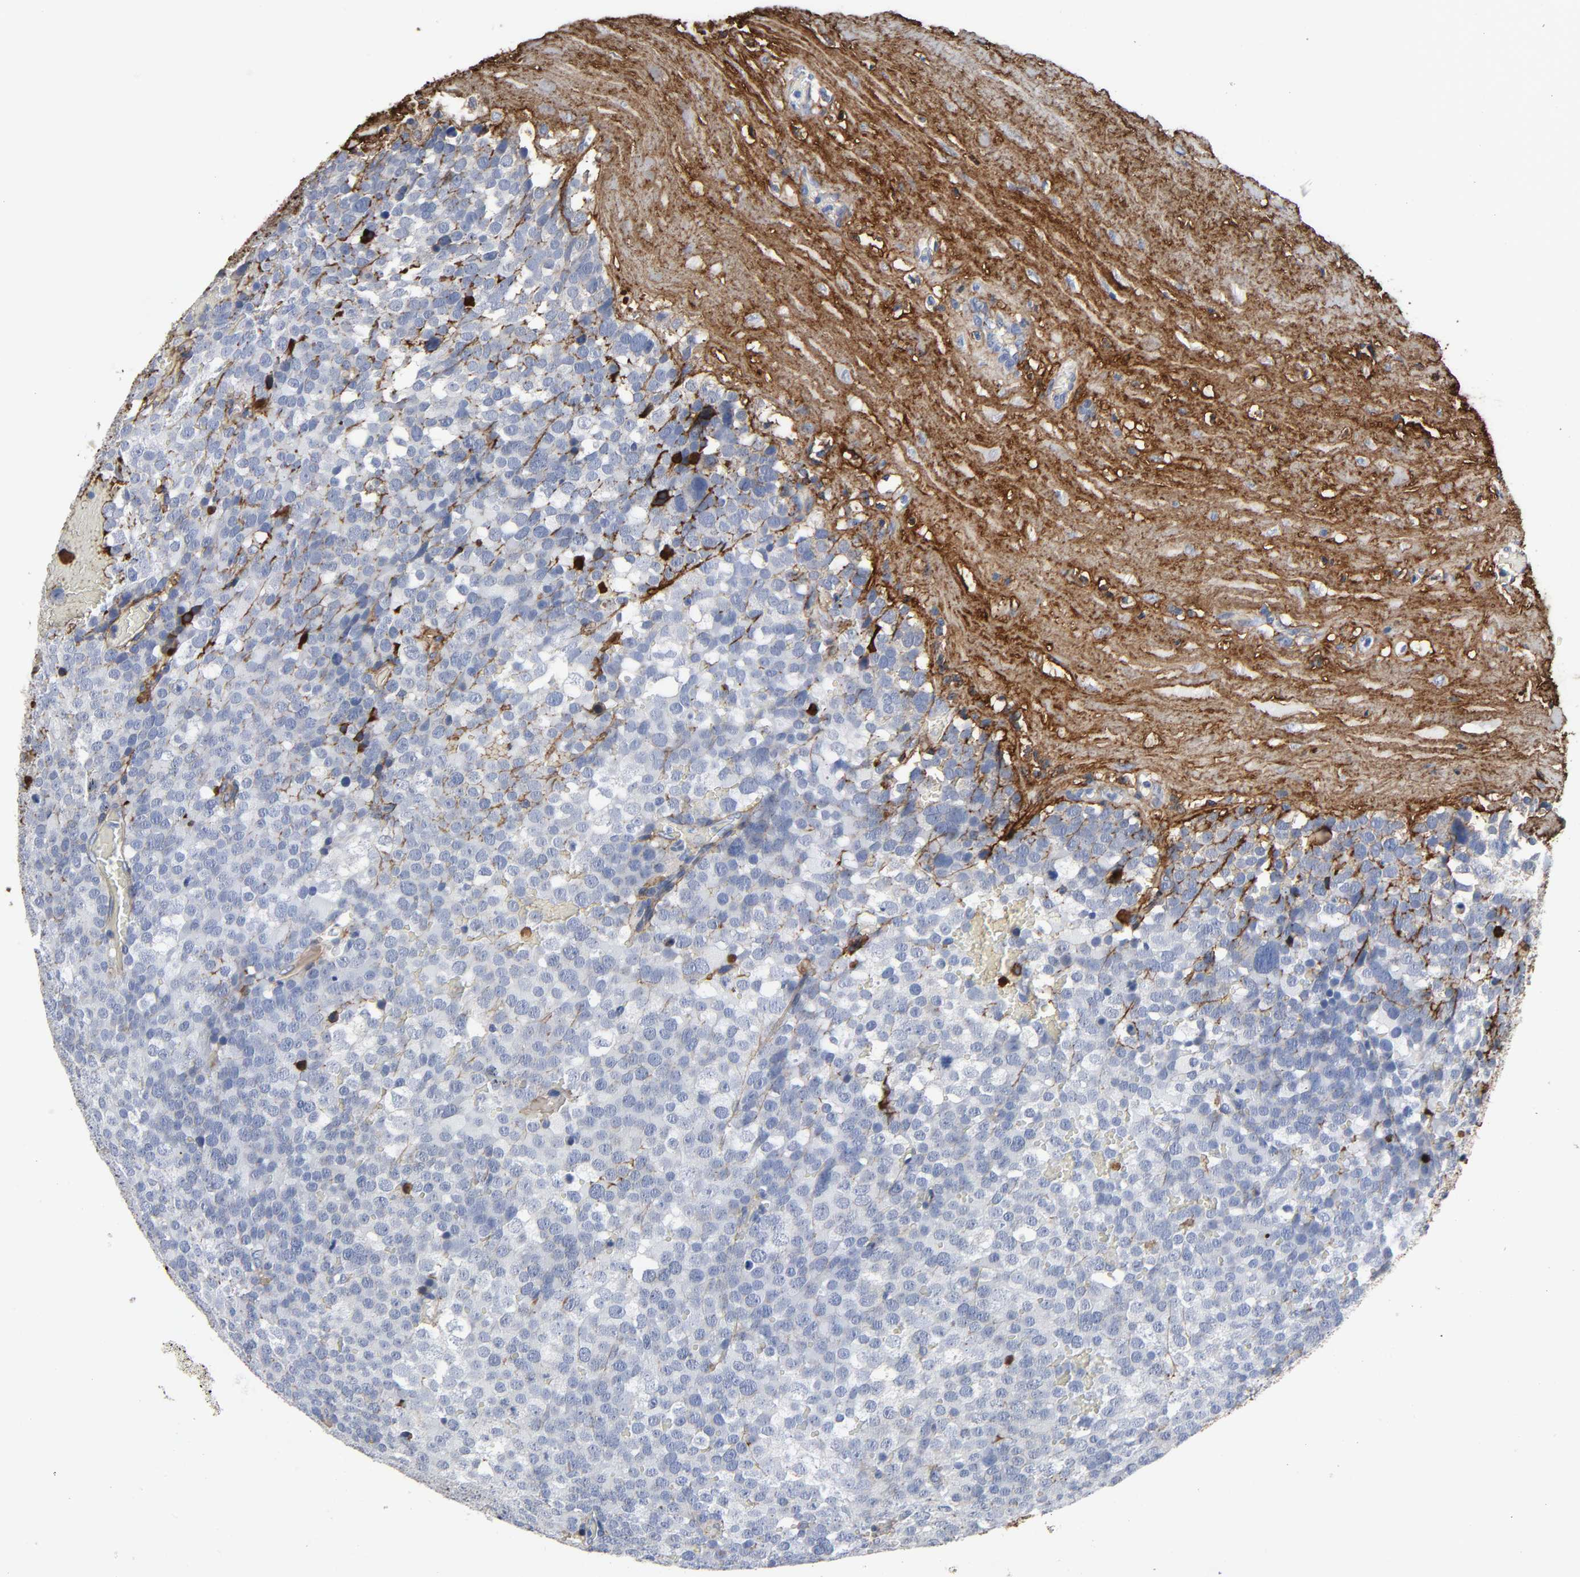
{"staining": {"intensity": "strong", "quantity": "<25%", "location": "cytoplasmic/membranous"}, "tissue": "testis cancer", "cell_type": "Tumor cells", "image_type": "cancer", "snomed": [{"axis": "morphology", "description": "Seminoma, NOS"}, {"axis": "topography", "description": "Testis"}], "caption": "Protein analysis of testis seminoma tissue displays strong cytoplasmic/membranous staining in about <25% of tumor cells.", "gene": "FBLN1", "patient": {"sex": "male", "age": 71}}